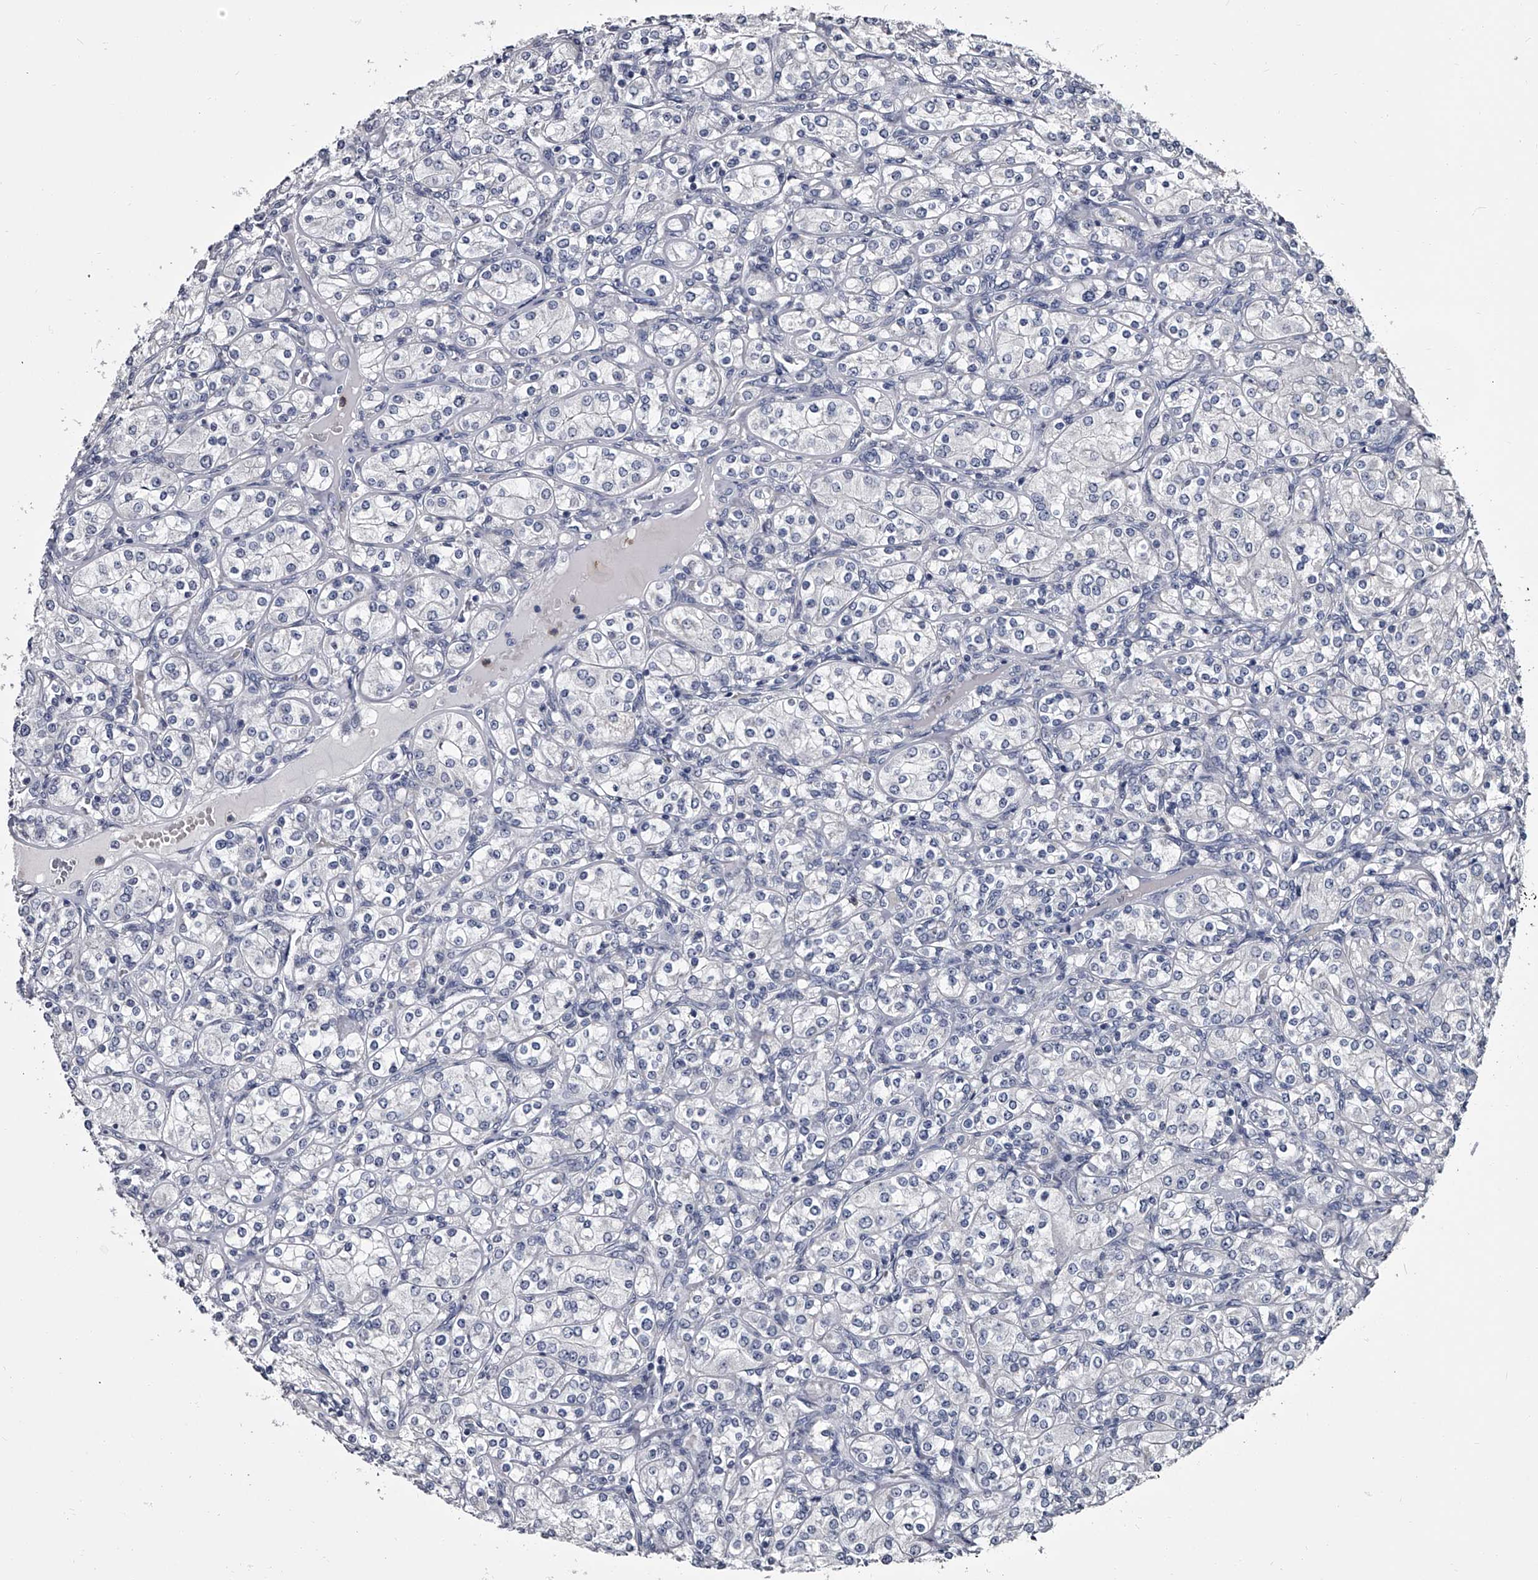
{"staining": {"intensity": "negative", "quantity": "none", "location": "none"}, "tissue": "renal cancer", "cell_type": "Tumor cells", "image_type": "cancer", "snomed": [{"axis": "morphology", "description": "Adenocarcinoma, NOS"}, {"axis": "topography", "description": "Kidney"}], "caption": "Adenocarcinoma (renal) was stained to show a protein in brown. There is no significant staining in tumor cells. (DAB immunohistochemistry visualized using brightfield microscopy, high magnification).", "gene": "GAPVD1", "patient": {"sex": "male", "age": 77}}